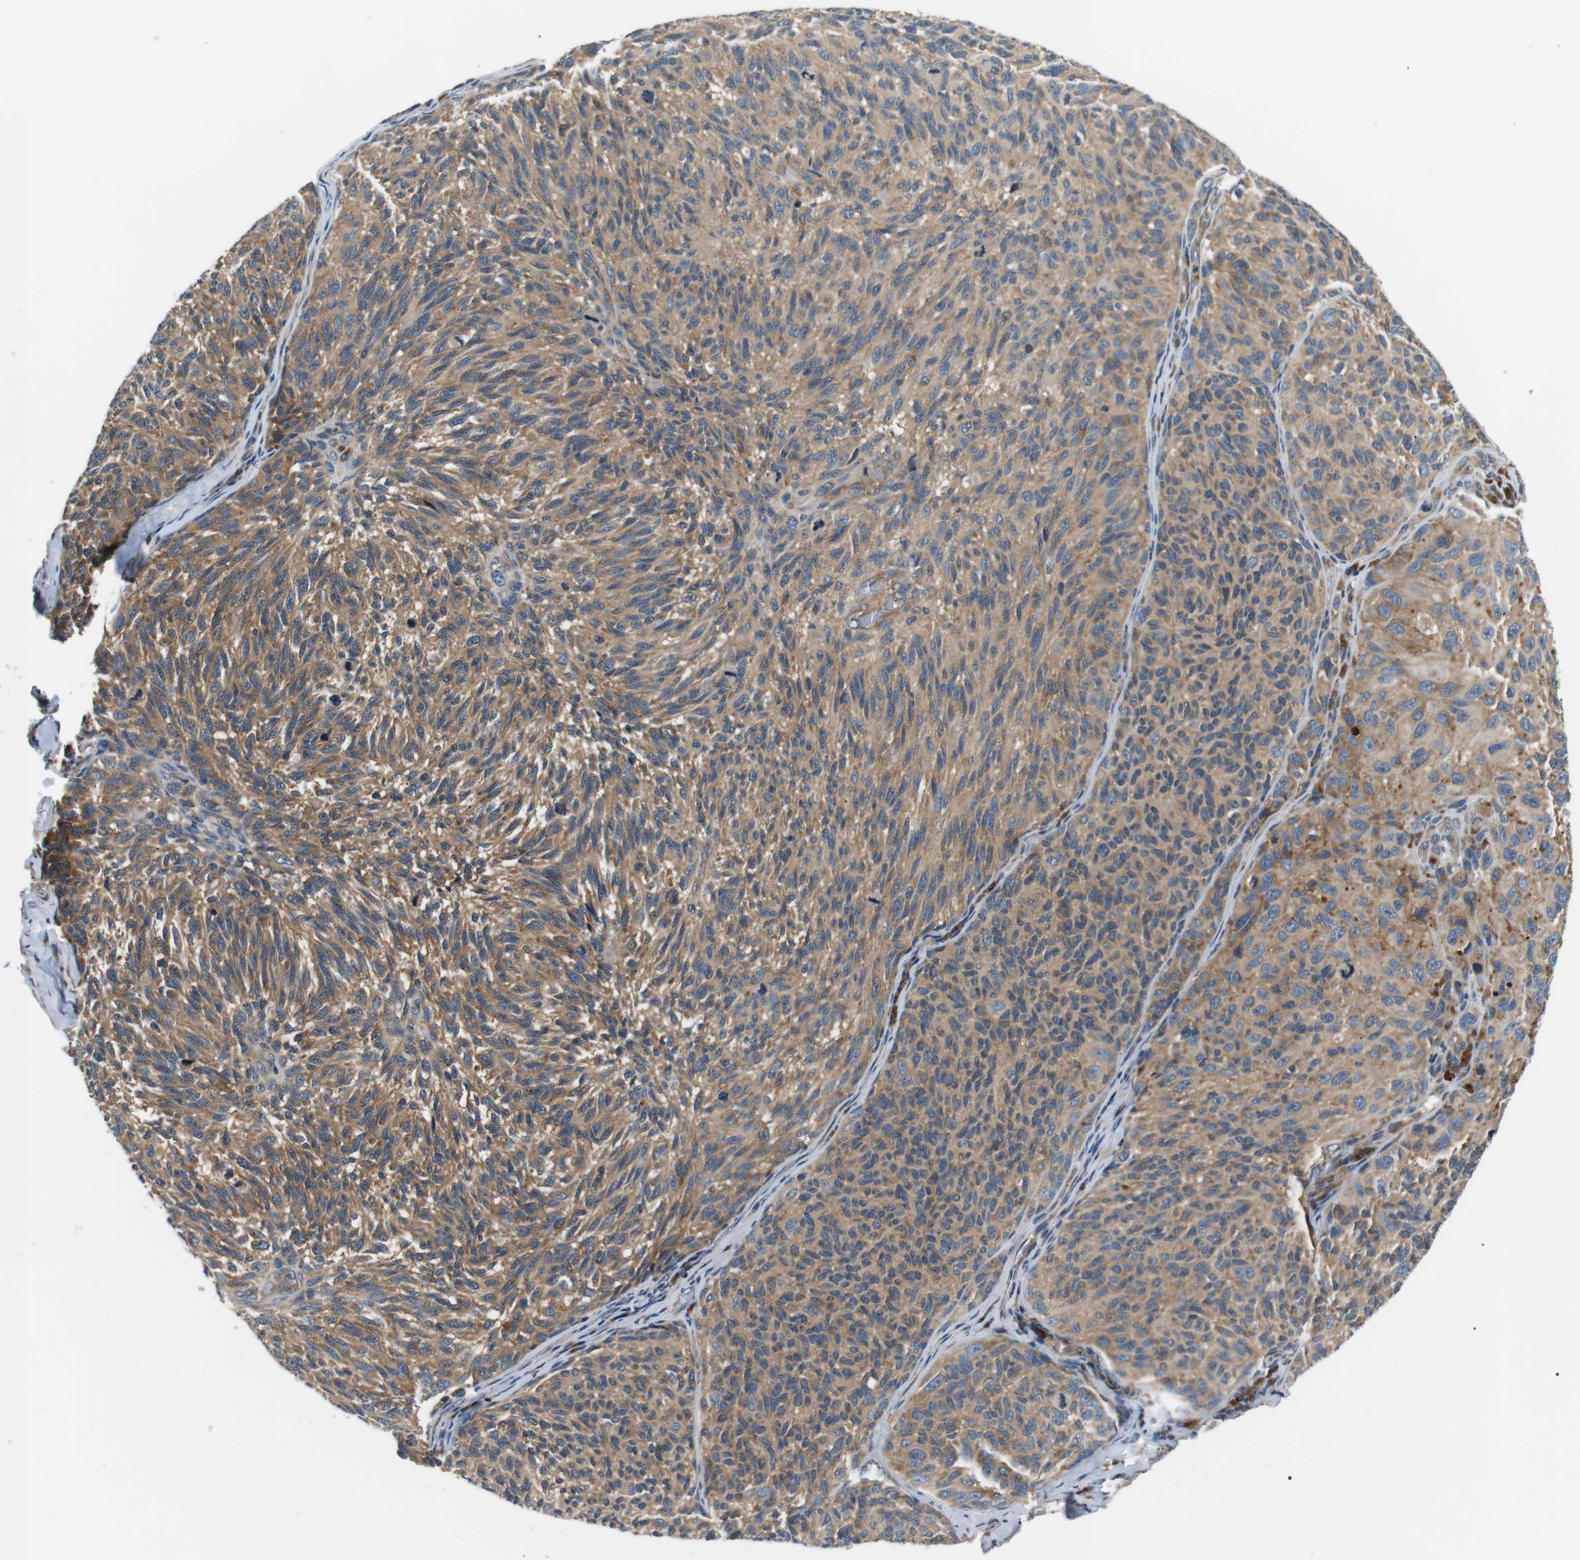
{"staining": {"intensity": "moderate", "quantity": ">75%", "location": "cytoplasmic/membranous"}, "tissue": "melanoma", "cell_type": "Tumor cells", "image_type": "cancer", "snomed": [{"axis": "morphology", "description": "Malignant melanoma, NOS"}, {"axis": "topography", "description": "Skin"}], "caption": "IHC (DAB (3,3'-diaminobenzidine)) staining of malignant melanoma demonstrates moderate cytoplasmic/membranous protein expression in about >75% of tumor cells.", "gene": "DIPK1A", "patient": {"sex": "female", "age": 73}}